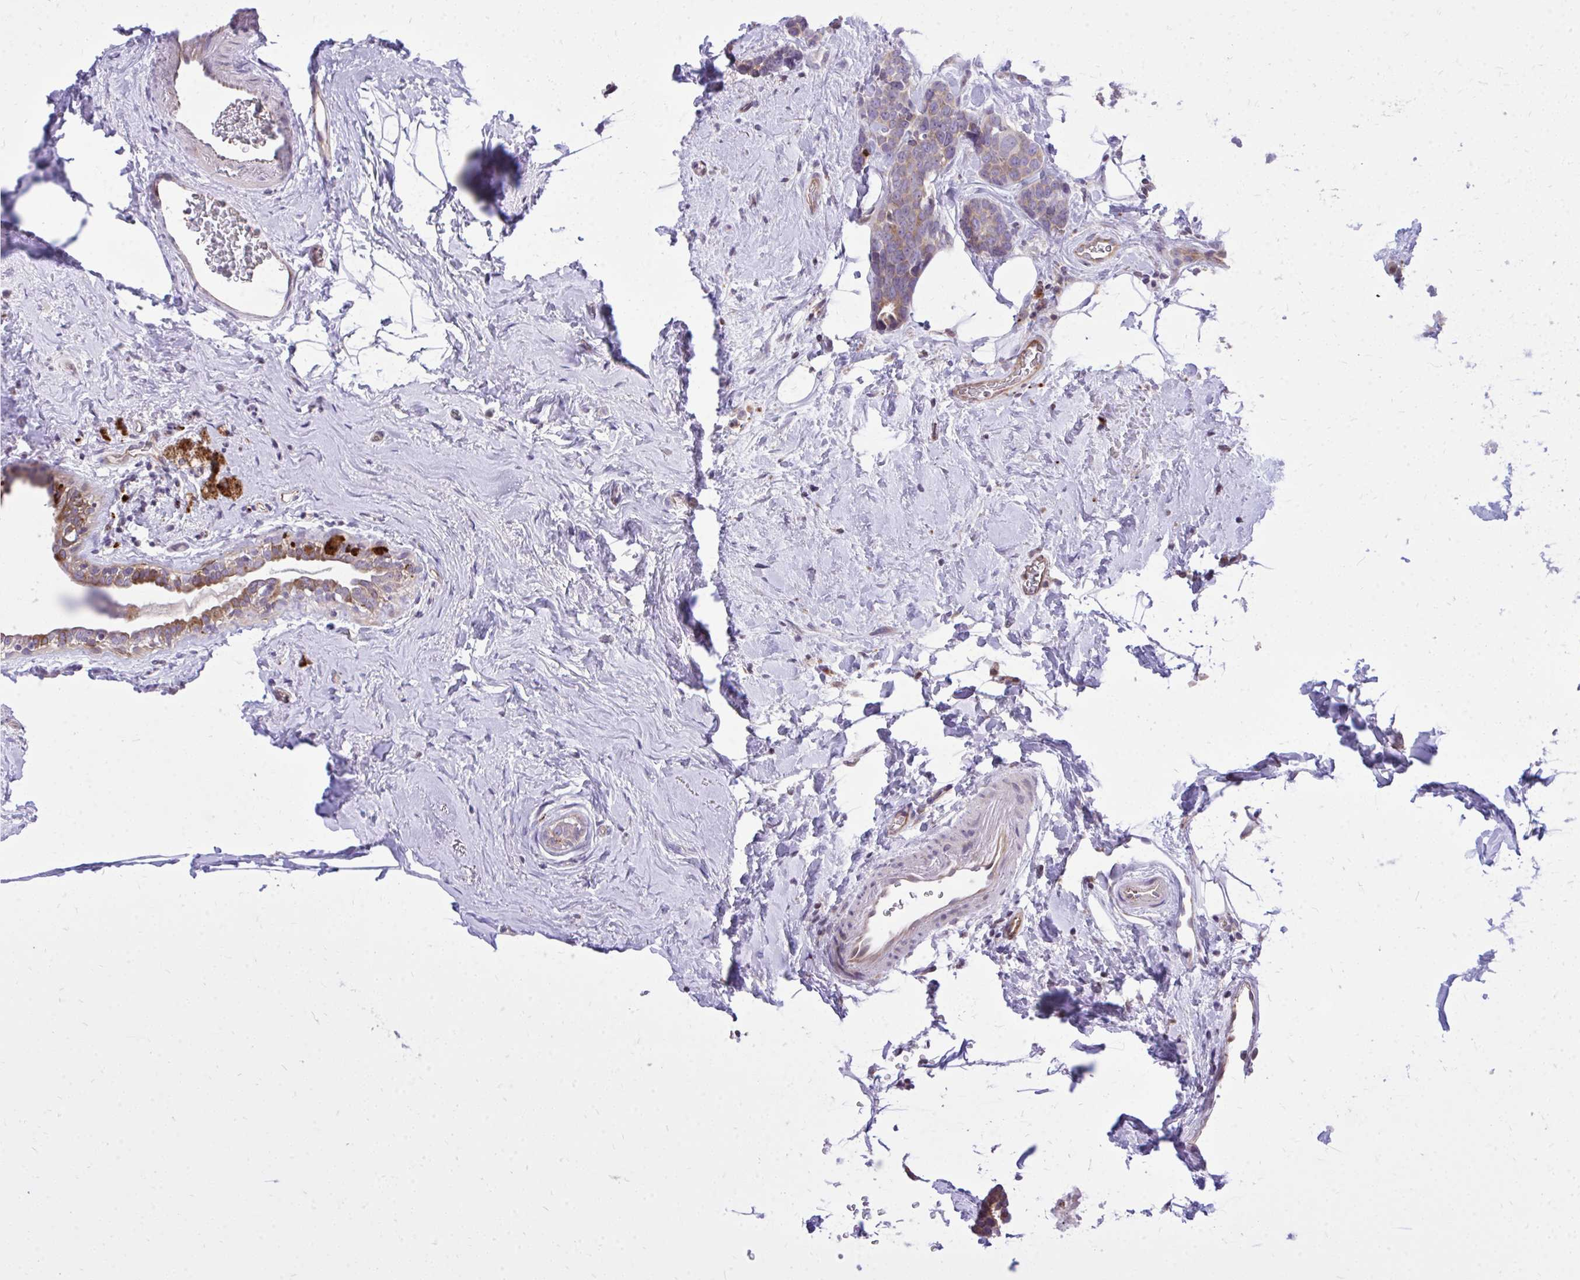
{"staining": {"intensity": "weak", "quantity": "25%-75%", "location": "cytoplasmic/membranous"}, "tissue": "breast cancer", "cell_type": "Tumor cells", "image_type": "cancer", "snomed": [{"axis": "morphology", "description": "Duct carcinoma"}, {"axis": "topography", "description": "Breast"}], "caption": "Invasive ductal carcinoma (breast) stained with a protein marker shows weak staining in tumor cells.", "gene": "METTL9", "patient": {"sex": "female", "age": 71}}